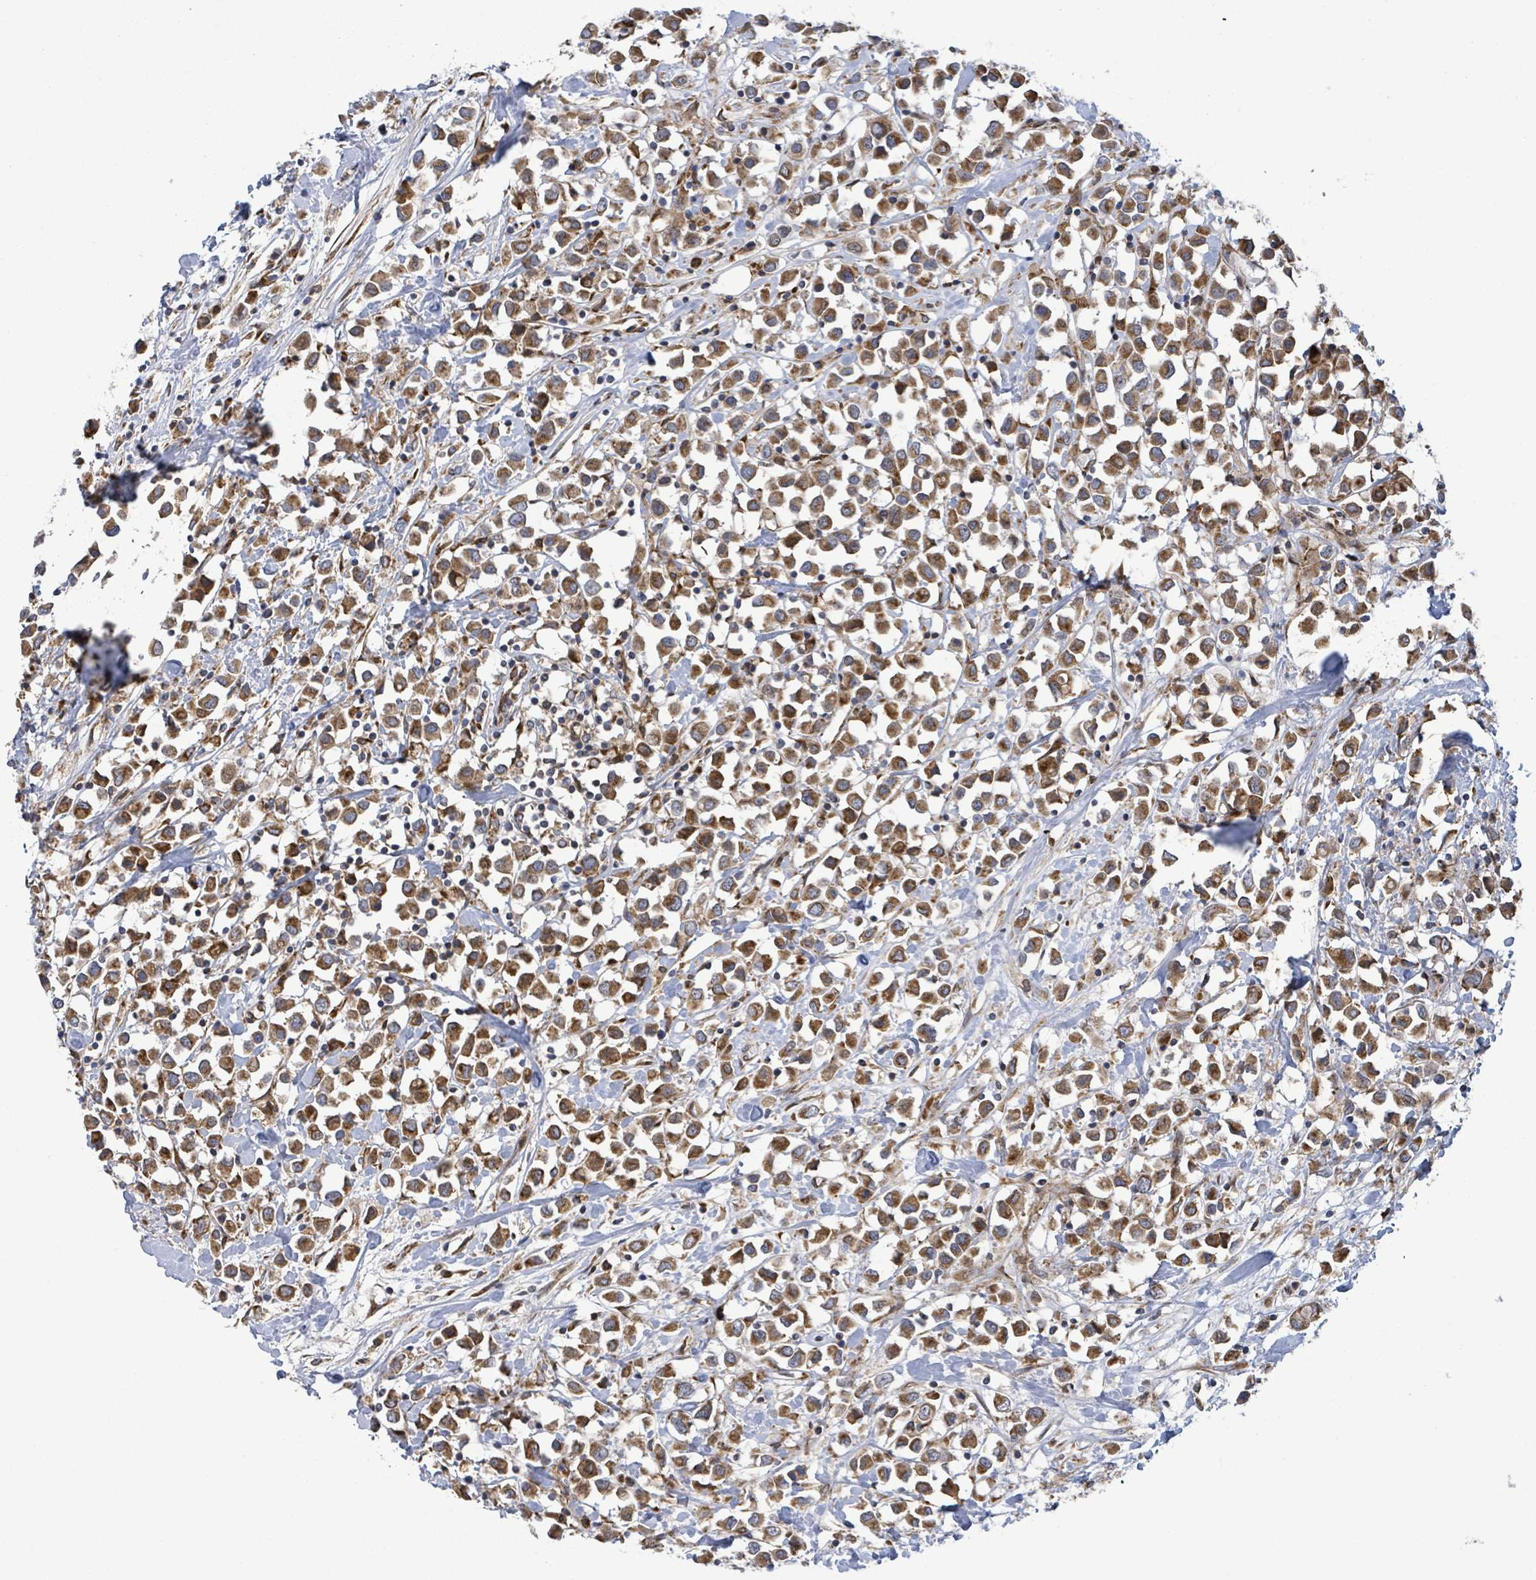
{"staining": {"intensity": "moderate", "quantity": ">75%", "location": "cytoplasmic/membranous"}, "tissue": "breast cancer", "cell_type": "Tumor cells", "image_type": "cancer", "snomed": [{"axis": "morphology", "description": "Duct carcinoma"}, {"axis": "topography", "description": "Breast"}], "caption": "Immunohistochemistry (IHC) staining of infiltrating ductal carcinoma (breast), which demonstrates medium levels of moderate cytoplasmic/membranous expression in about >75% of tumor cells indicating moderate cytoplasmic/membranous protein positivity. The staining was performed using DAB (brown) for protein detection and nuclei were counterstained in hematoxylin (blue).", "gene": "NOMO1", "patient": {"sex": "female", "age": 61}}